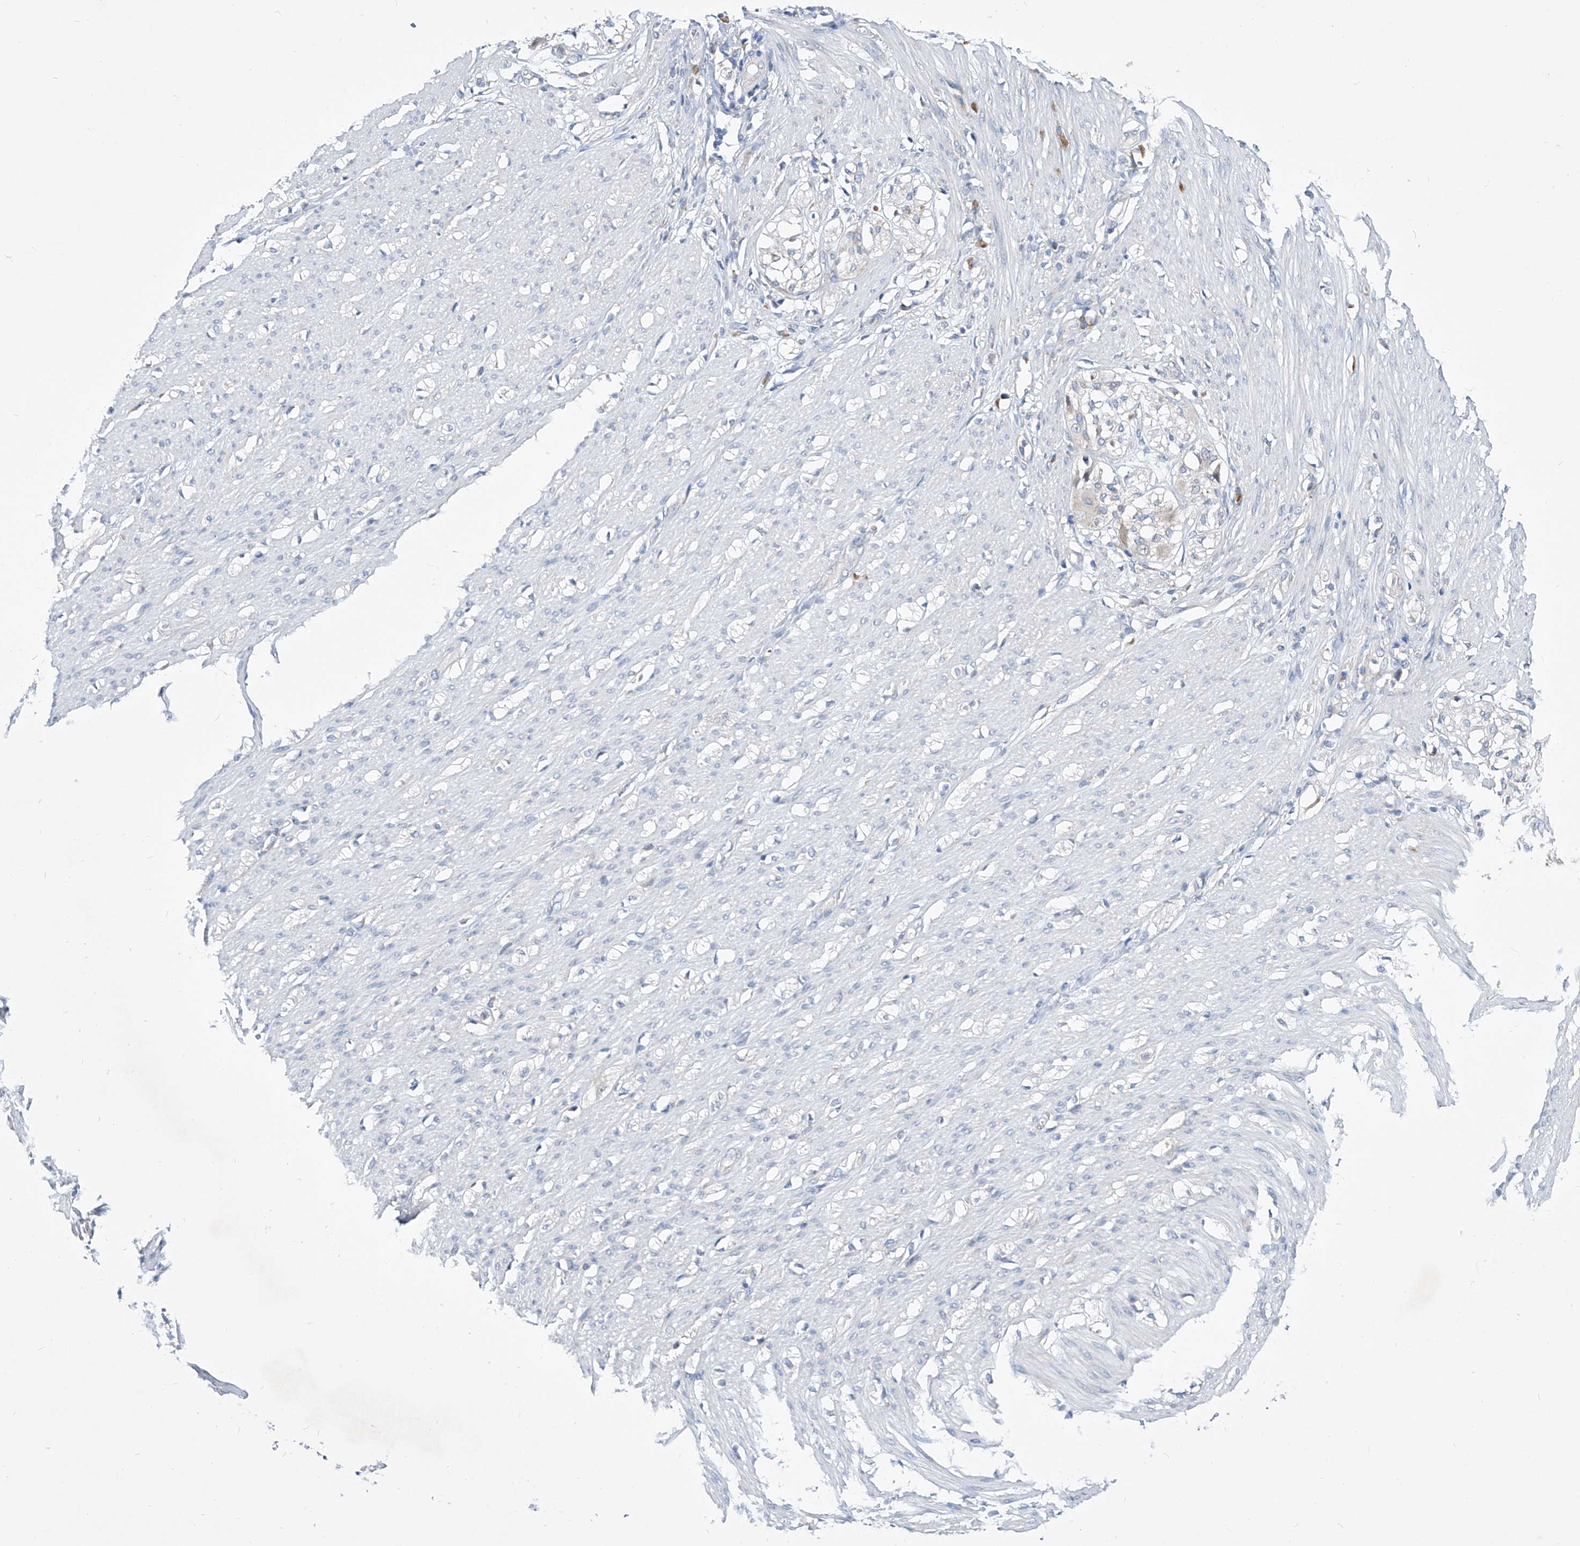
{"staining": {"intensity": "negative", "quantity": "none", "location": "none"}, "tissue": "smooth muscle", "cell_type": "Smooth muscle cells", "image_type": "normal", "snomed": [{"axis": "morphology", "description": "Normal tissue, NOS"}, {"axis": "morphology", "description": "Adenocarcinoma, NOS"}, {"axis": "topography", "description": "Colon"}, {"axis": "topography", "description": "Peripheral nerve tissue"}], "caption": "An image of smooth muscle stained for a protein demonstrates no brown staining in smooth muscle cells. (Stains: DAB immunohistochemistry with hematoxylin counter stain, Microscopy: brightfield microscopy at high magnification).", "gene": "UFL1", "patient": {"sex": "male", "age": 14}}